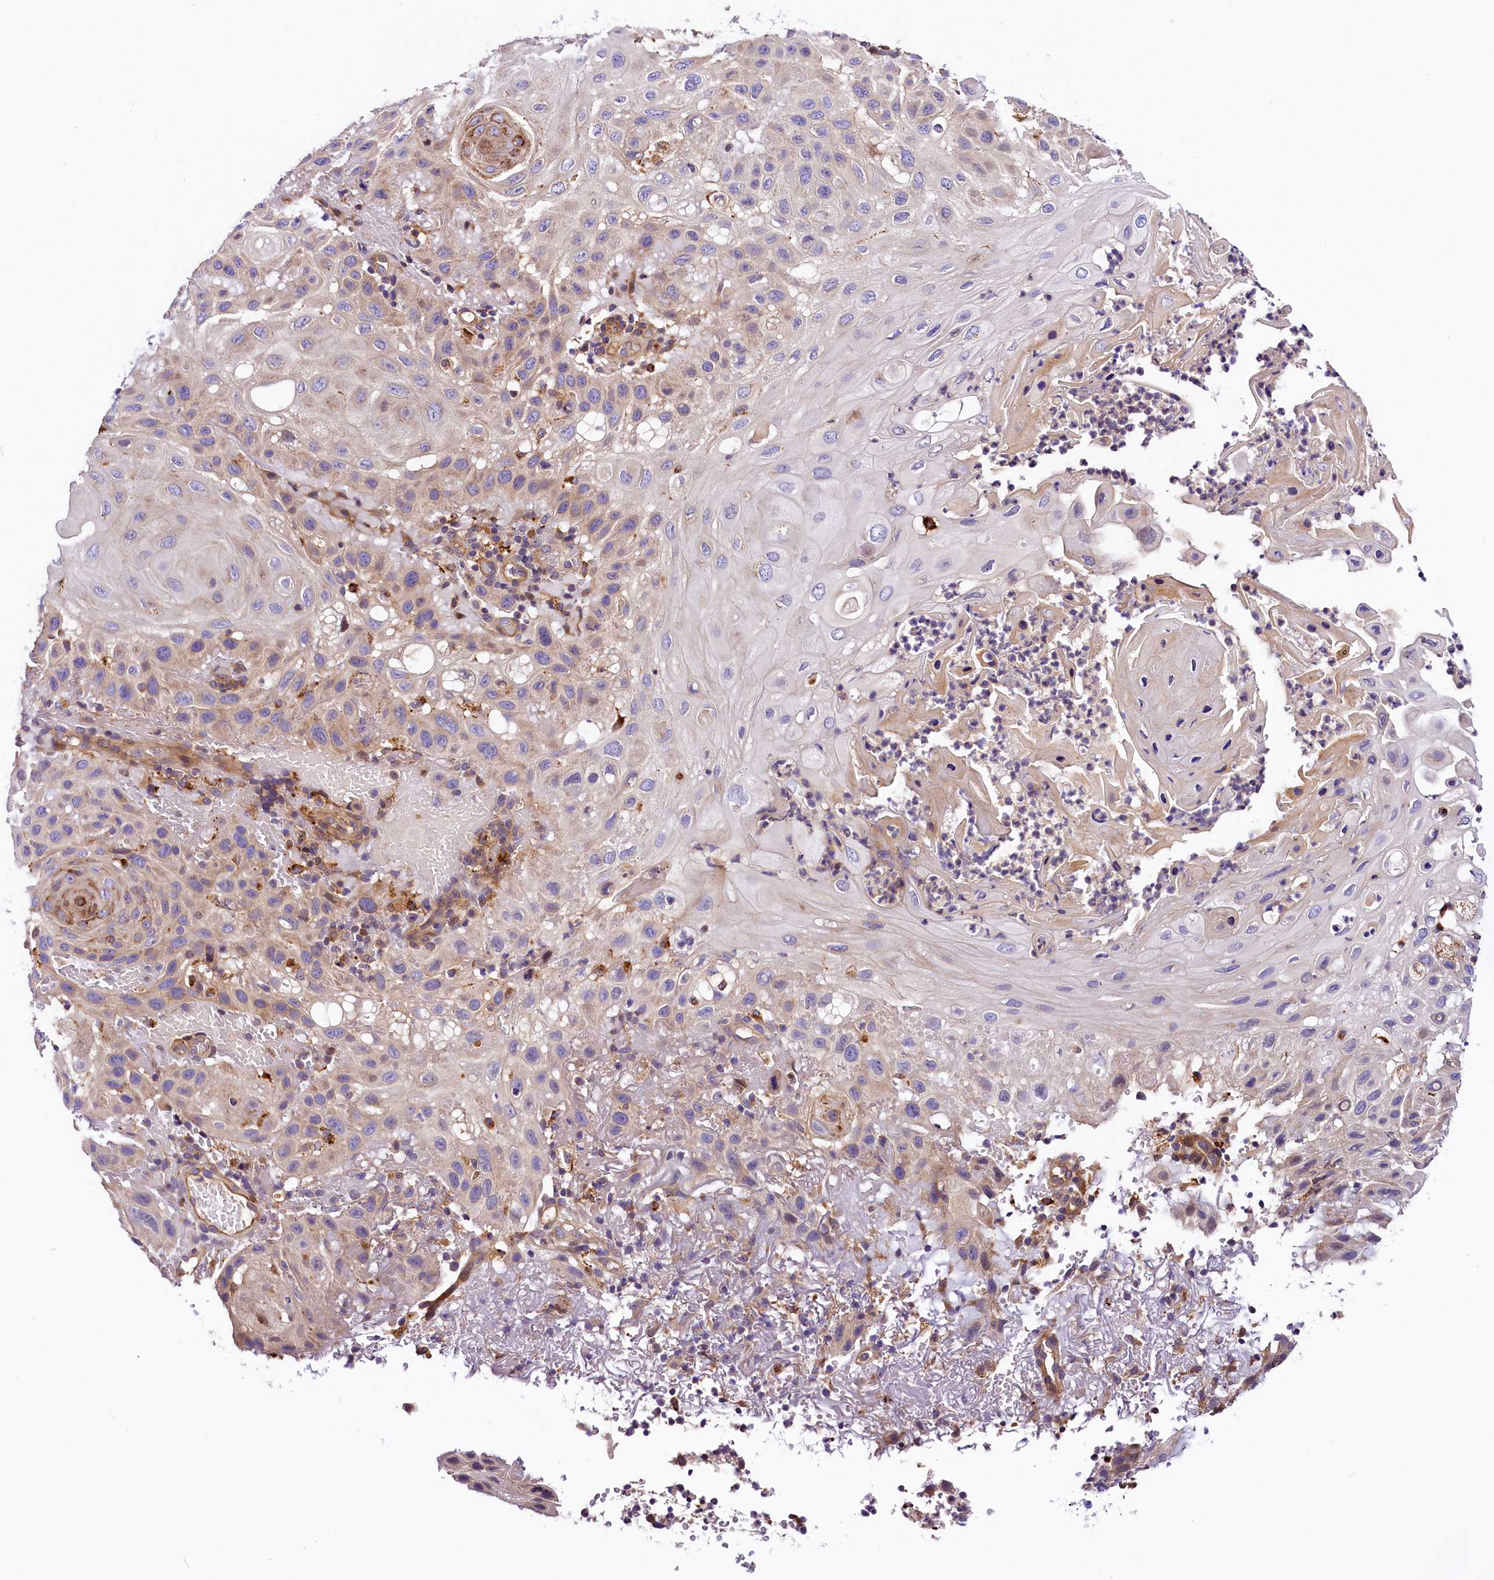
{"staining": {"intensity": "weak", "quantity": "<25%", "location": "cytoplasmic/membranous"}, "tissue": "skin cancer", "cell_type": "Tumor cells", "image_type": "cancer", "snomed": [{"axis": "morphology", "description": "Normal tissue, NOS"}, {"axis": "morphology", "description": "Squamous cell carcinoma, NOS"}, {"axis": "topography", "description": "Skin"}], "caption": "This is an immunohistochemistry (IHC) histopathology image of human squamous cell carcinoma (skin). There is no positivity in tumor cells.", "gene": "ARMC6", "patient": {"sex": "female", "age": 96}}